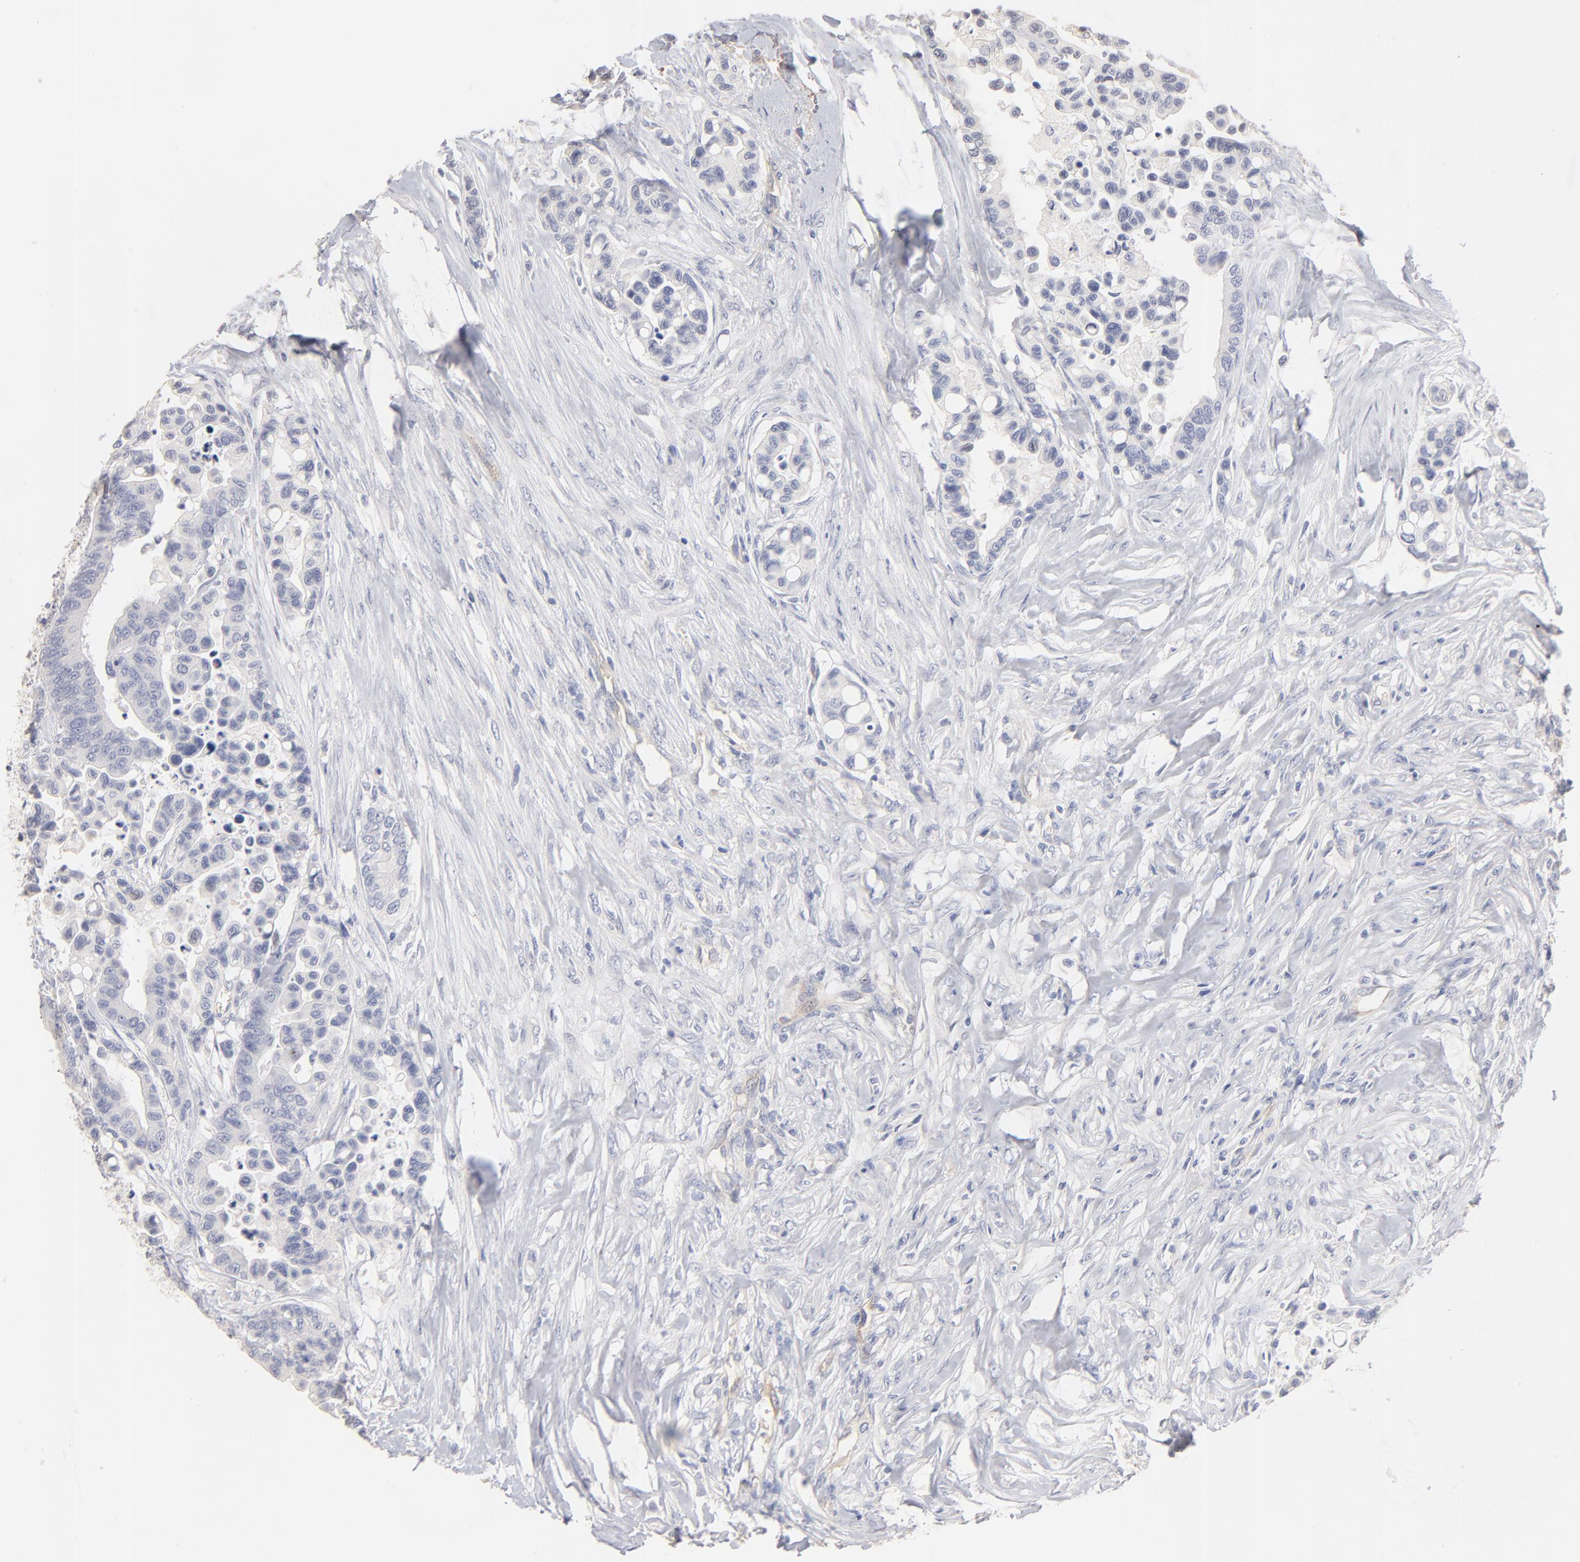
{"staining": {"intensity": "negative", "quantity": "none", "location": "none"}, "tissue": "colorectal cancer", "cell_type": "Tumor cells", "image_type": "cancer", "snomed": [{"axis": "morphology", "description": "Adenocarcinoma, NOS"}, {"axis": "topography", "description": "Colon"}], "caption": "An IHC micrograph of adenocarcinoma (colorectal) is shown. There is no staining in tumor cells of adenocarcinoma (colorectal).", "gene": "ITGA8", "patient": {"sex": "male", "age": 82}}